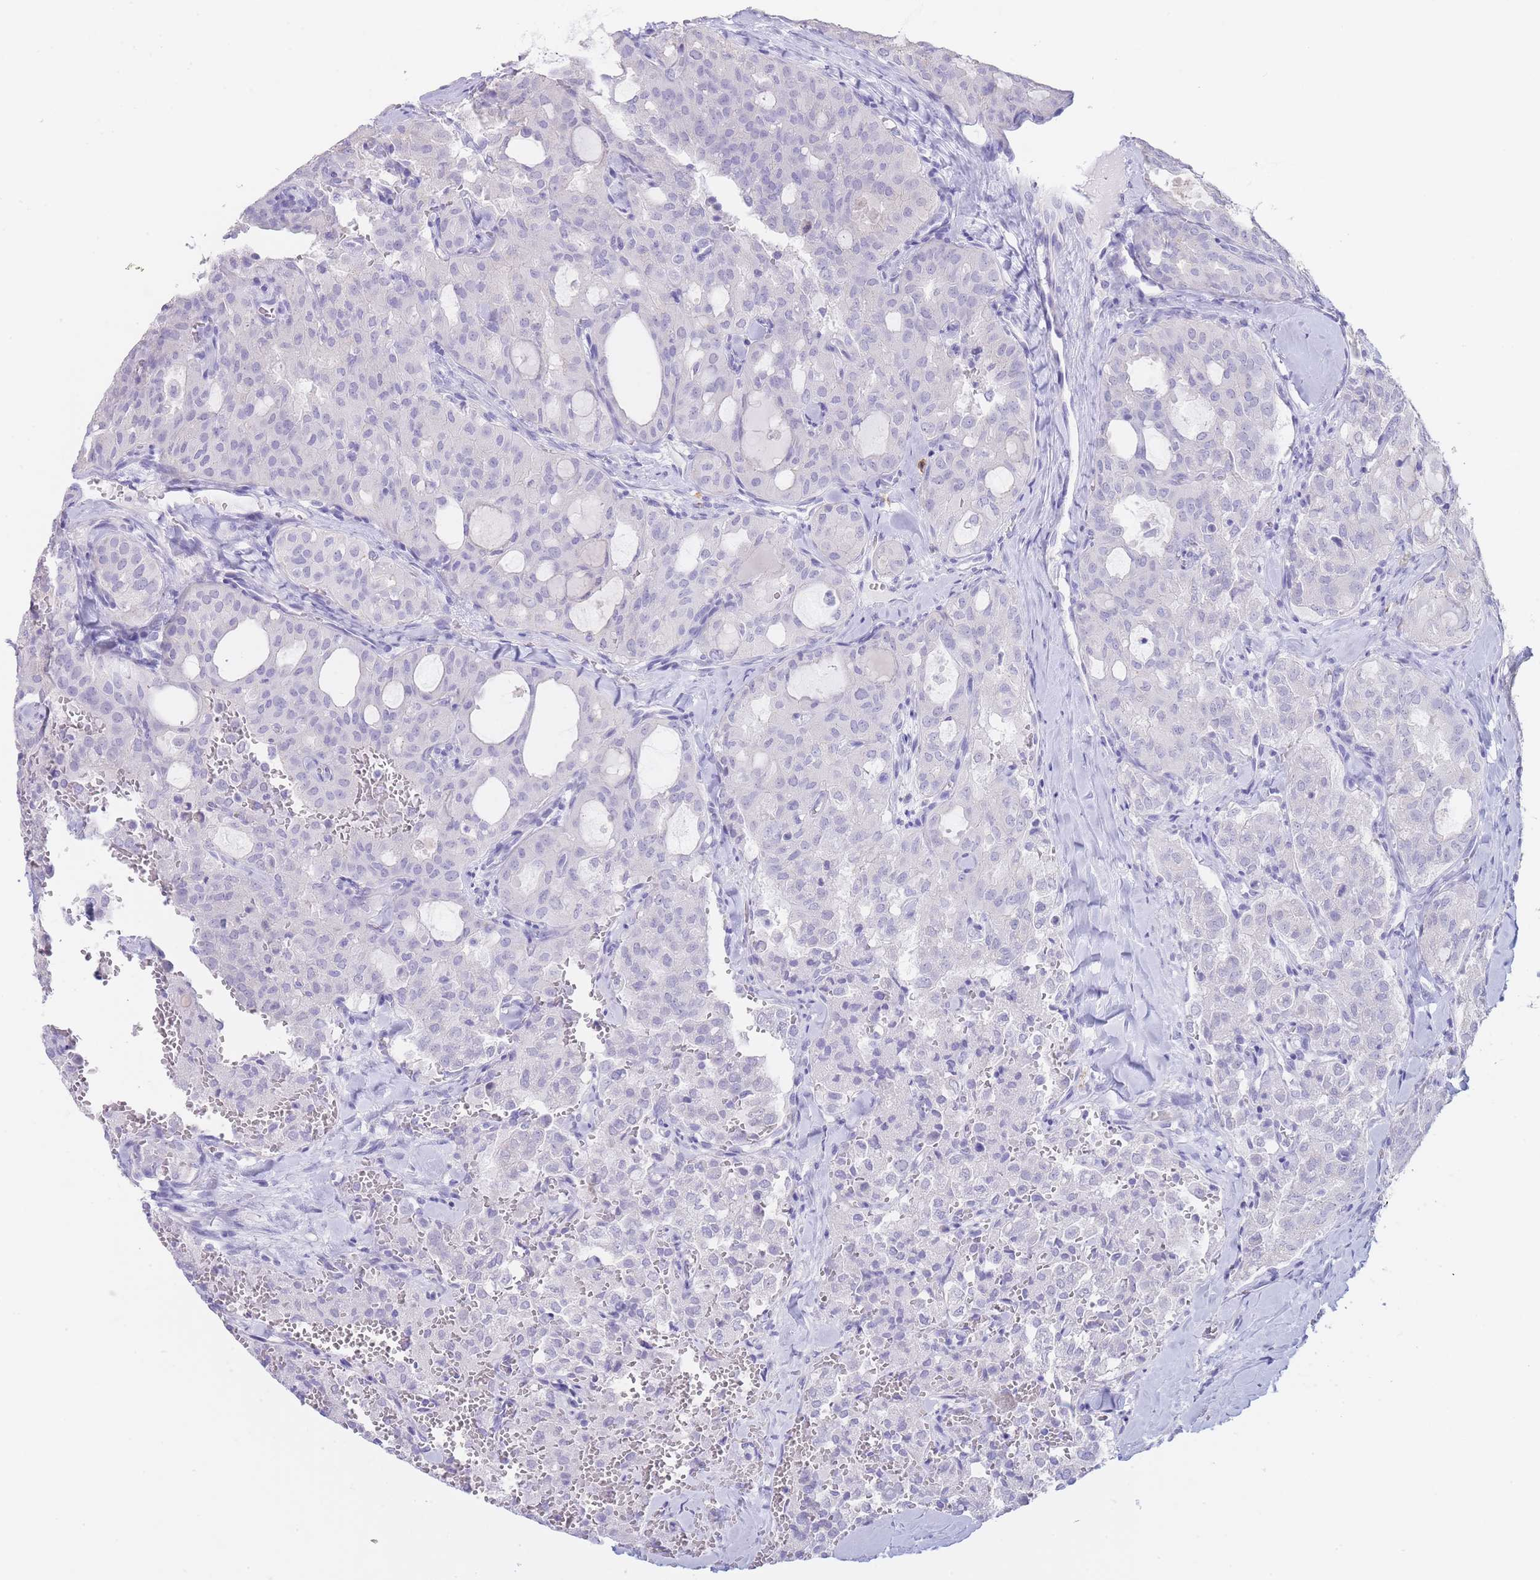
{"staining": {"intensity": "negative", "quantity": "none", "location": "none"}, "tissue": "thyroid cancer", "cell_type": "Tumor cells", "image_type": "cancer", "snomed": [{"axis": "morphology", "description": "Follicular adenoma carcinoma, NOS"}, {"axis": "topography", "description": "Thyroid gland"}], "caption": "A histopathology image of thyroid follicular adenoma carcinoma stained for a protein shows no brown staining in tumor cells. Nuclei are stained in blue.", "gene": "CD37", "patient": {"sex": "male", "age": 75}}